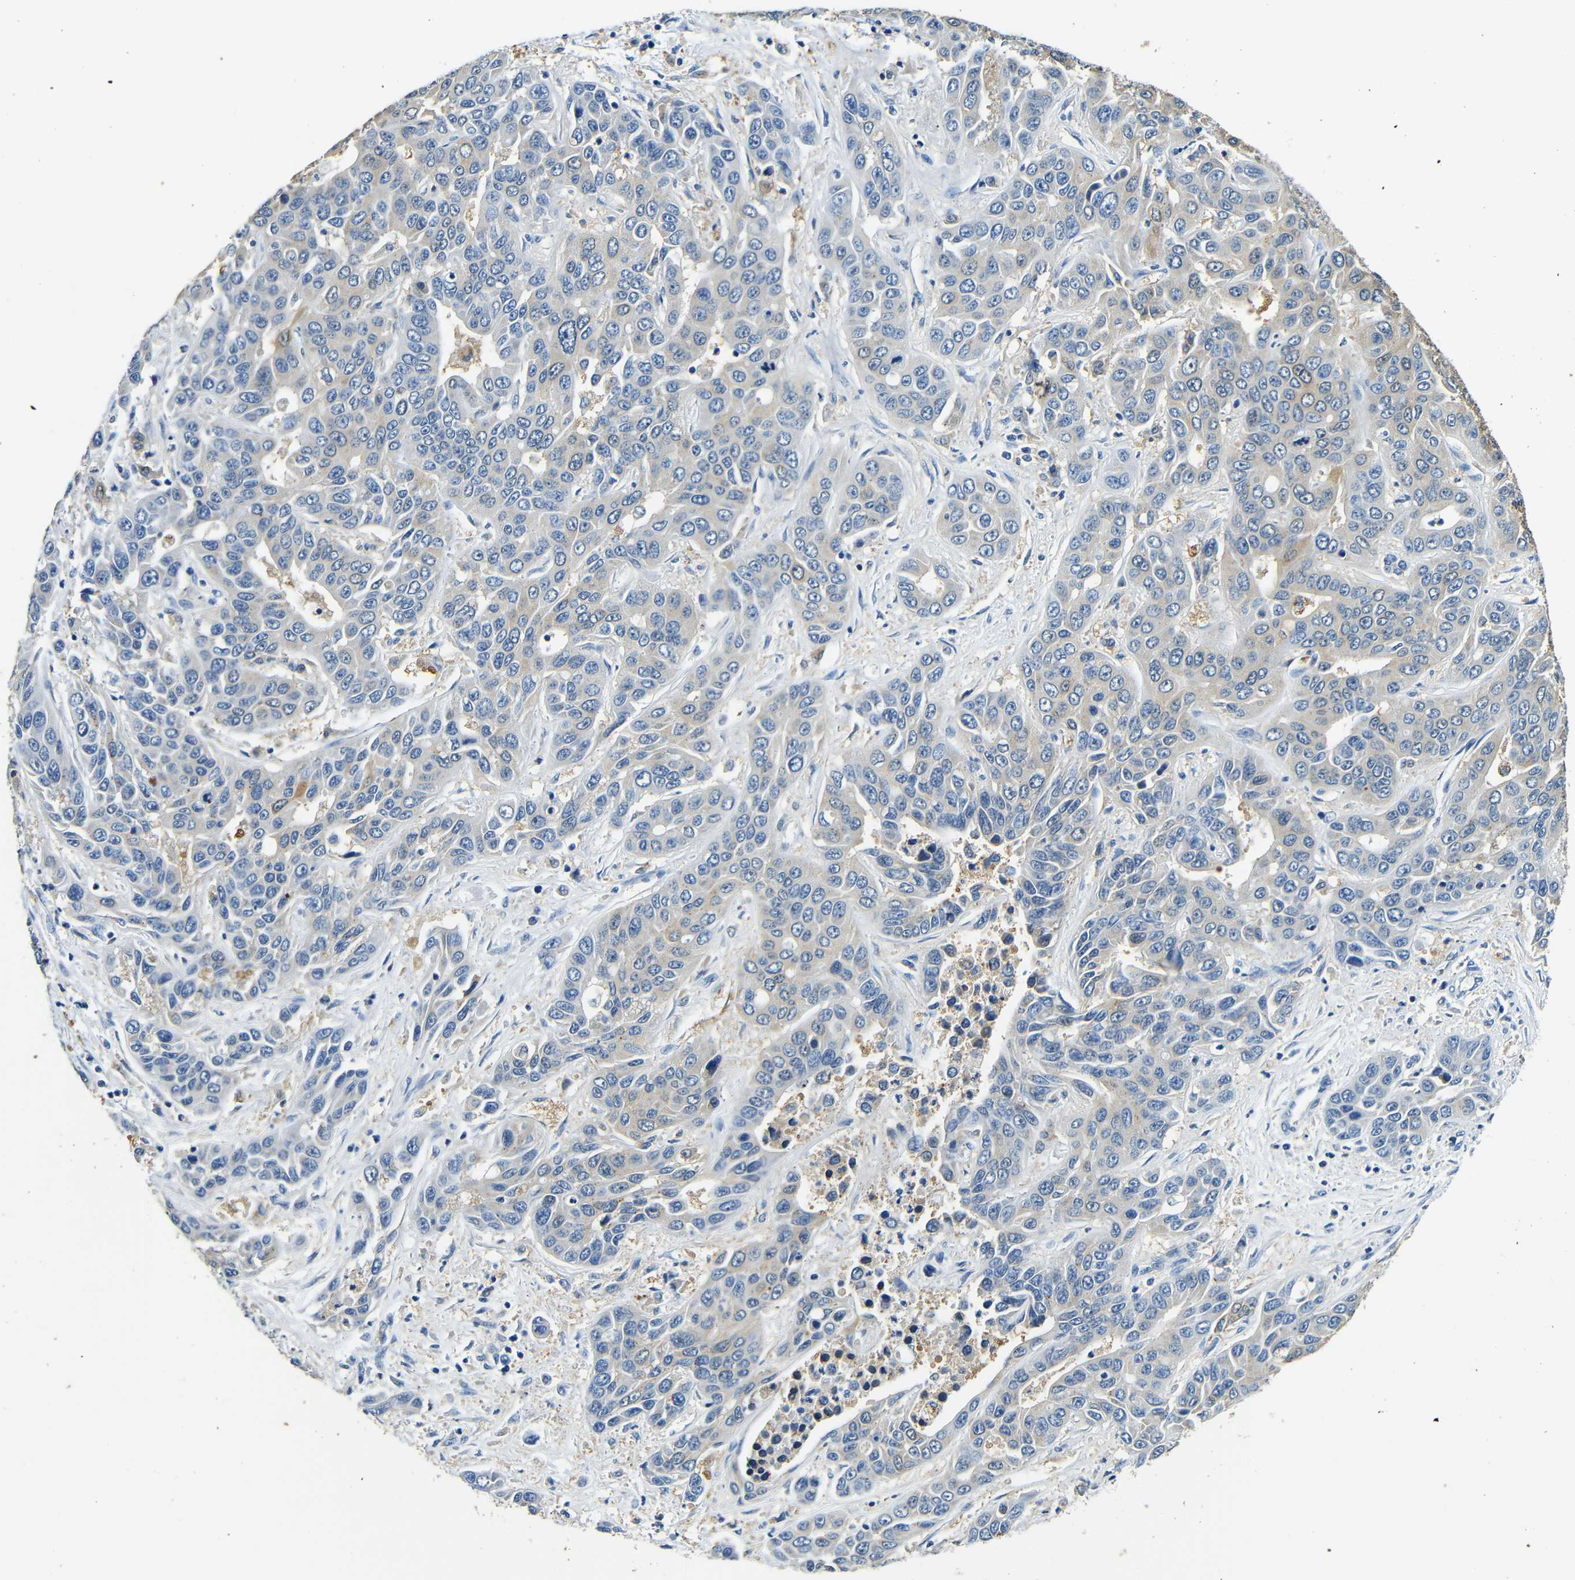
{"staining": {"intensity": "negative", "quantity": "none", "location": "none"}, "tissue": "liver cancer", "cell_type": "Tumor cells", "image_type": "cancer", "snomed": [{"axis": "morphology", "description": "Cholangiocarcinoma"}, {"axis": "topography", "description": "Liver"}], "caption": "Human cholangiocarcinoma (liver) stained for a protein using immunohistochemistry (IHC) demonstrates no positivity in tumor cells.", "gene": "FMO5", "patient": {"sex": "female", "age": 52}}